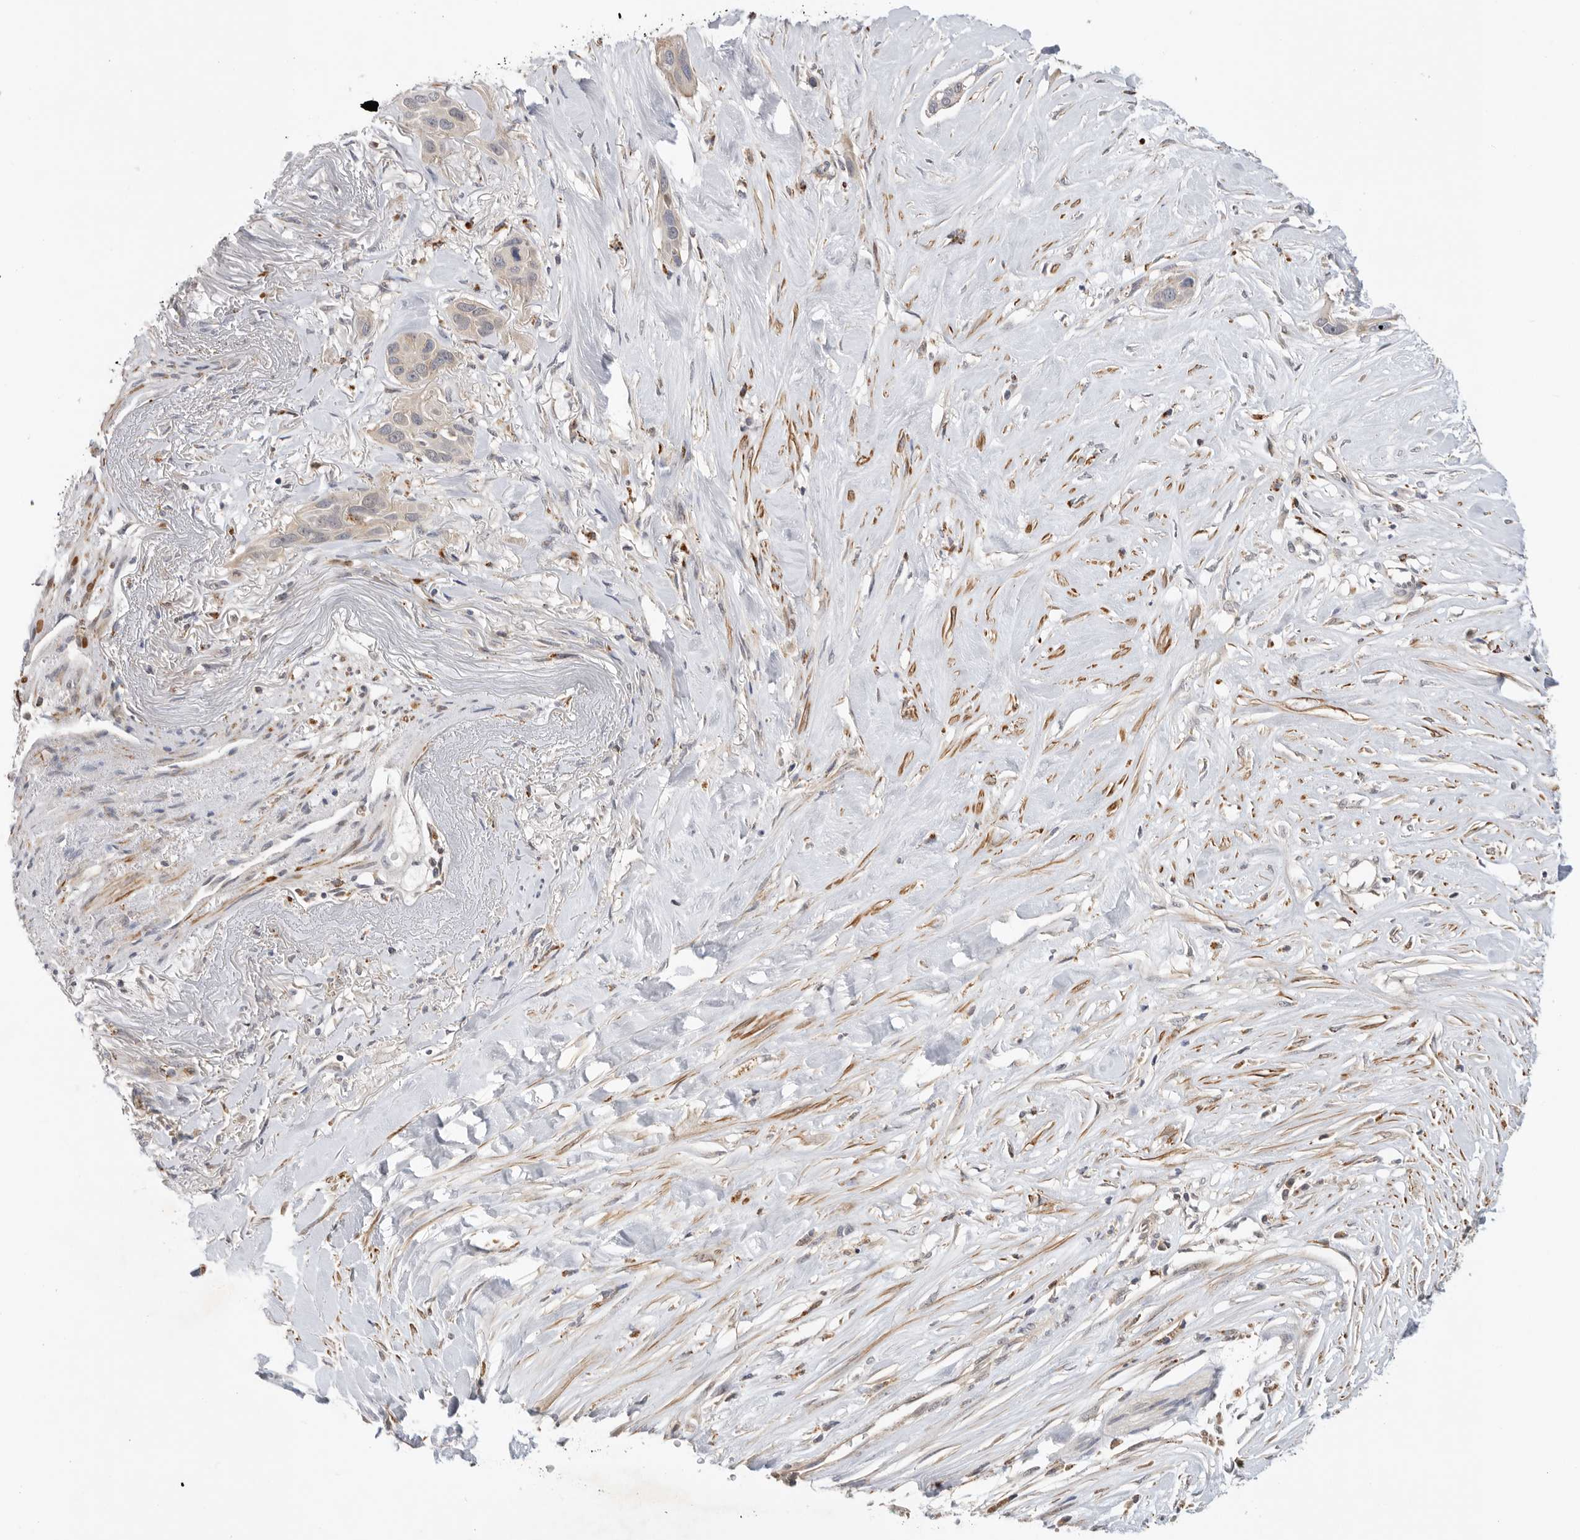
{"staining": {"intensity": "negative", "quantity": "none", "location": "none"}, "tissue": "pancreatic cancer", "cell_type": "Tumor cells", "image_type": "cancer", "snomed": [{"axis": "morphology", "description": "Adenocarcinoma, NOS"}, {"axis": "topography", "description": "Pancreas"}], "caption": "Tumor cells show no significant protein expression in pancreatic adenocarcinoma.", "gene": "GNE", "patient": {"sex": "female", "age": 60}}